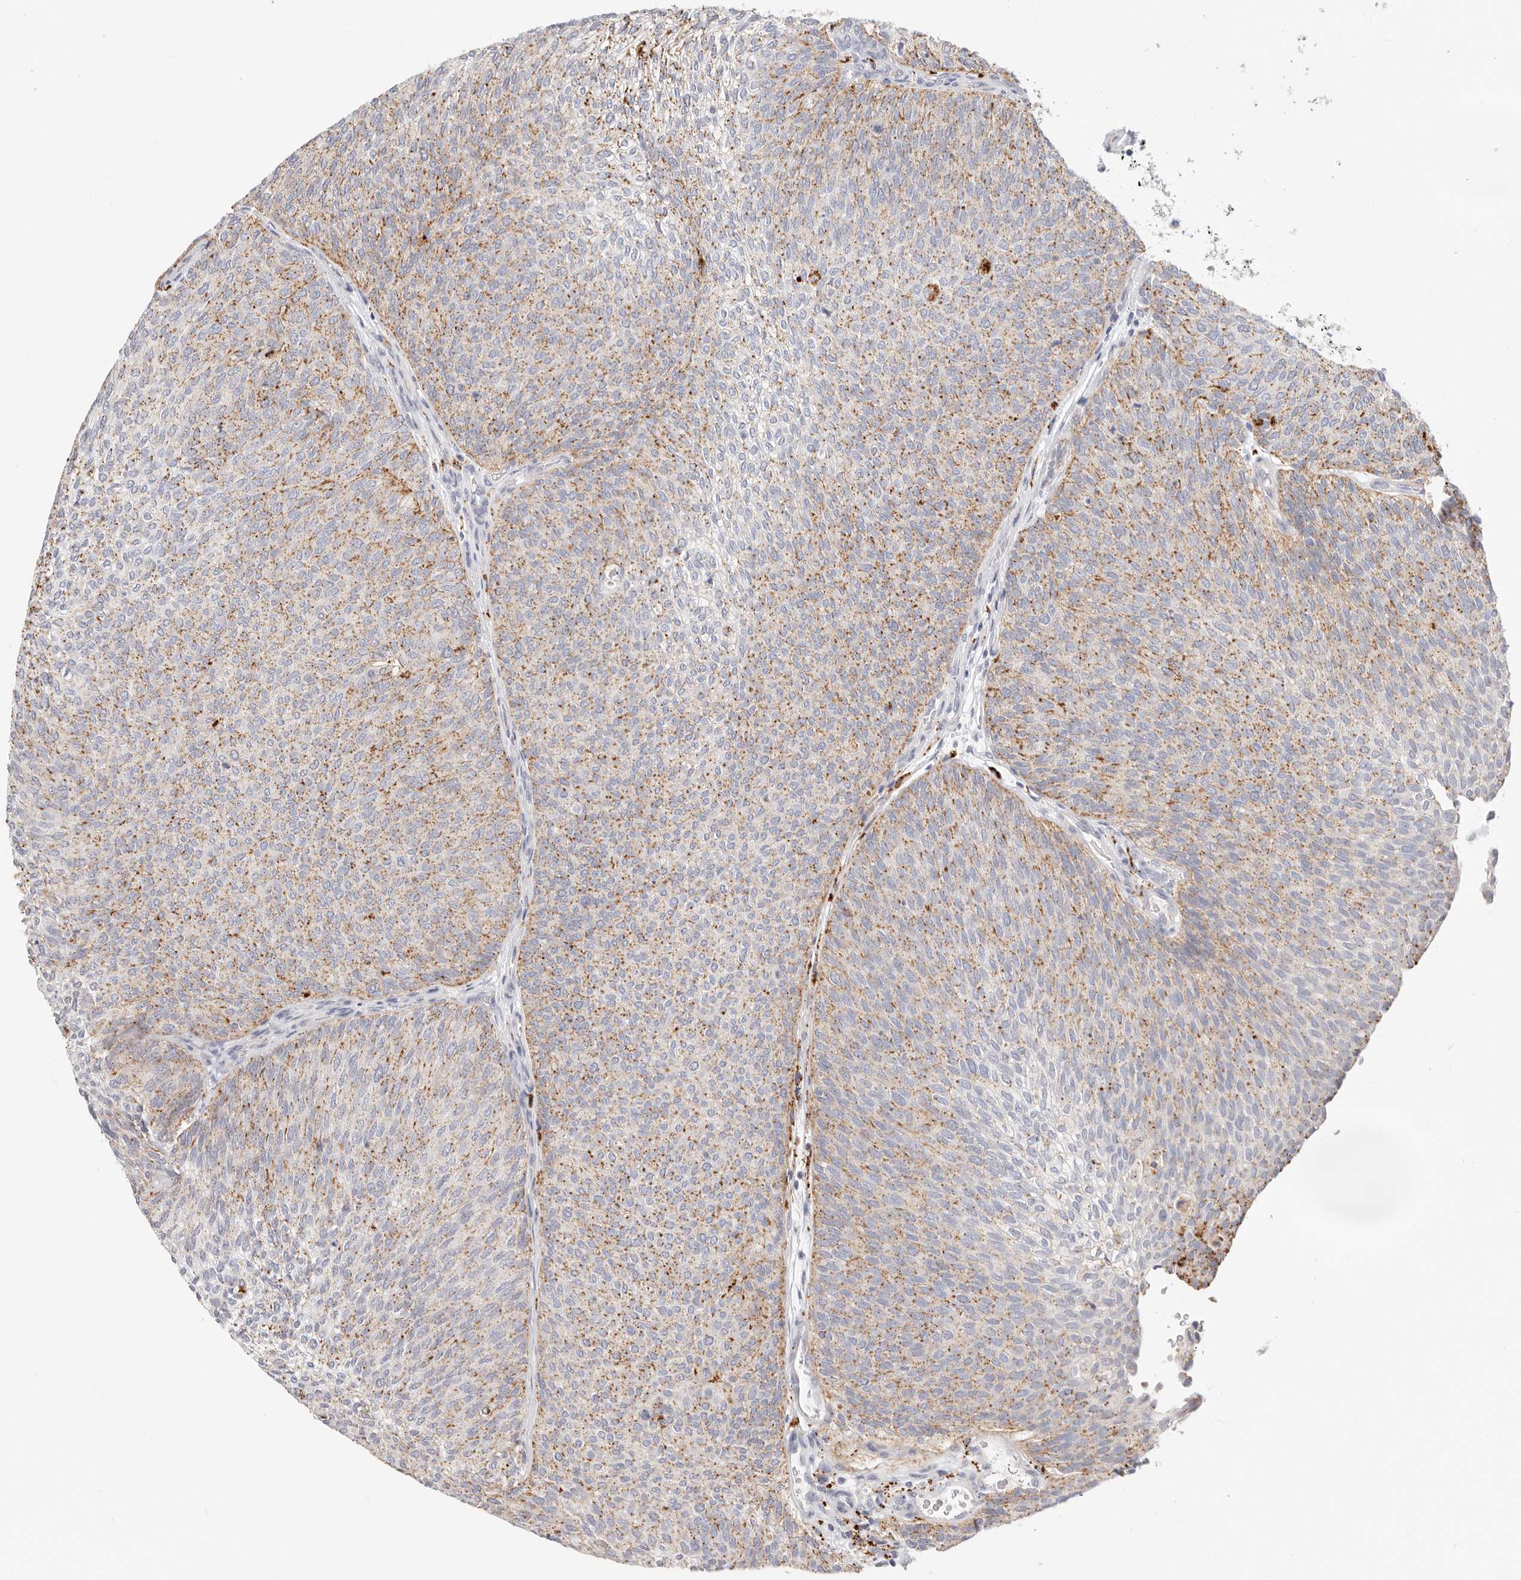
{"staining": {"intensity": "moderate", "quantity": "25%-75%", "location": "cytoplasmic/membranous"}, "tissue": "urothelial cancer", "cell_type": "Tumor cells", "image_type": "cancer", "snomed": [{"axis": "morphology", "description": "Urothelial carcinoma, Low grade"}, {"axis": "topography", "description": "Urinary bladder"}], "caption": "Moderate cytoplasmic/membranous protein positivity is appreciated in about 25%-75% of tumor cells in urothelial cancer.", "gene": "STKLD1", "patient": {"sex": "female", "age": 79}}